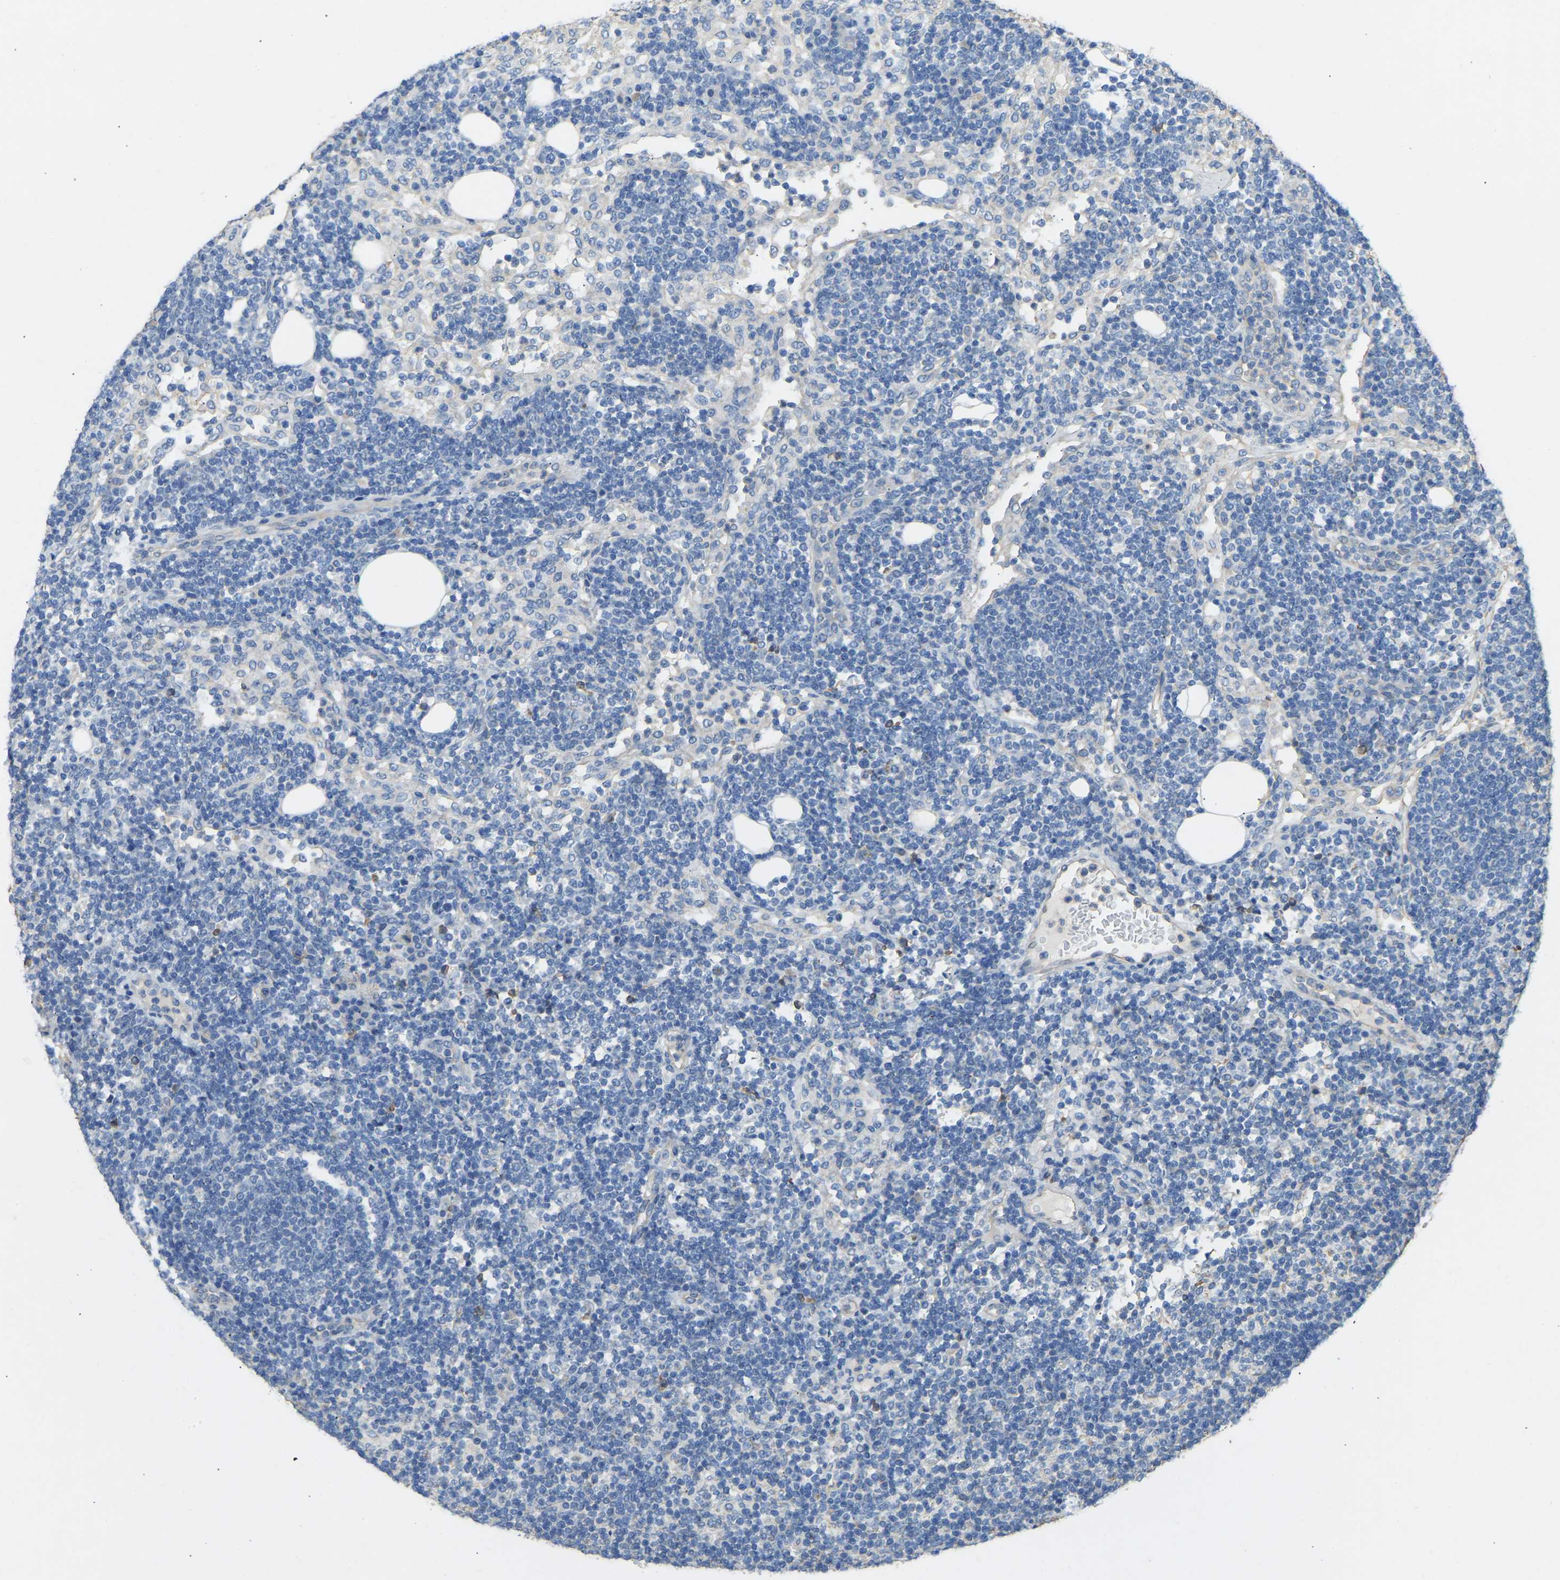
{"staining": {"intensity": "negative", "quantity": "none", "location": "none"}, "tissue": "lymph node", "cell_type": "Germinal center cells", "image_type": "normal", "snomed": [{"axis": "morphology", "description": "Normal tissue, NOS"}, {"axis": "morphology", "description": "Carcinoid, malignant, NOS"}, {"axis": "topography", "description": "Lymph node"}], "caption": "This is a micrograph of IHC staining of benign lymph node, which shows no positivity in germinal center cells. The staining is performed using DAB brown chromogen with nuclei counter-stained in using hematoxylin.", "gene": "TECTA", "patient": {"sex": "male", "age": 47}}